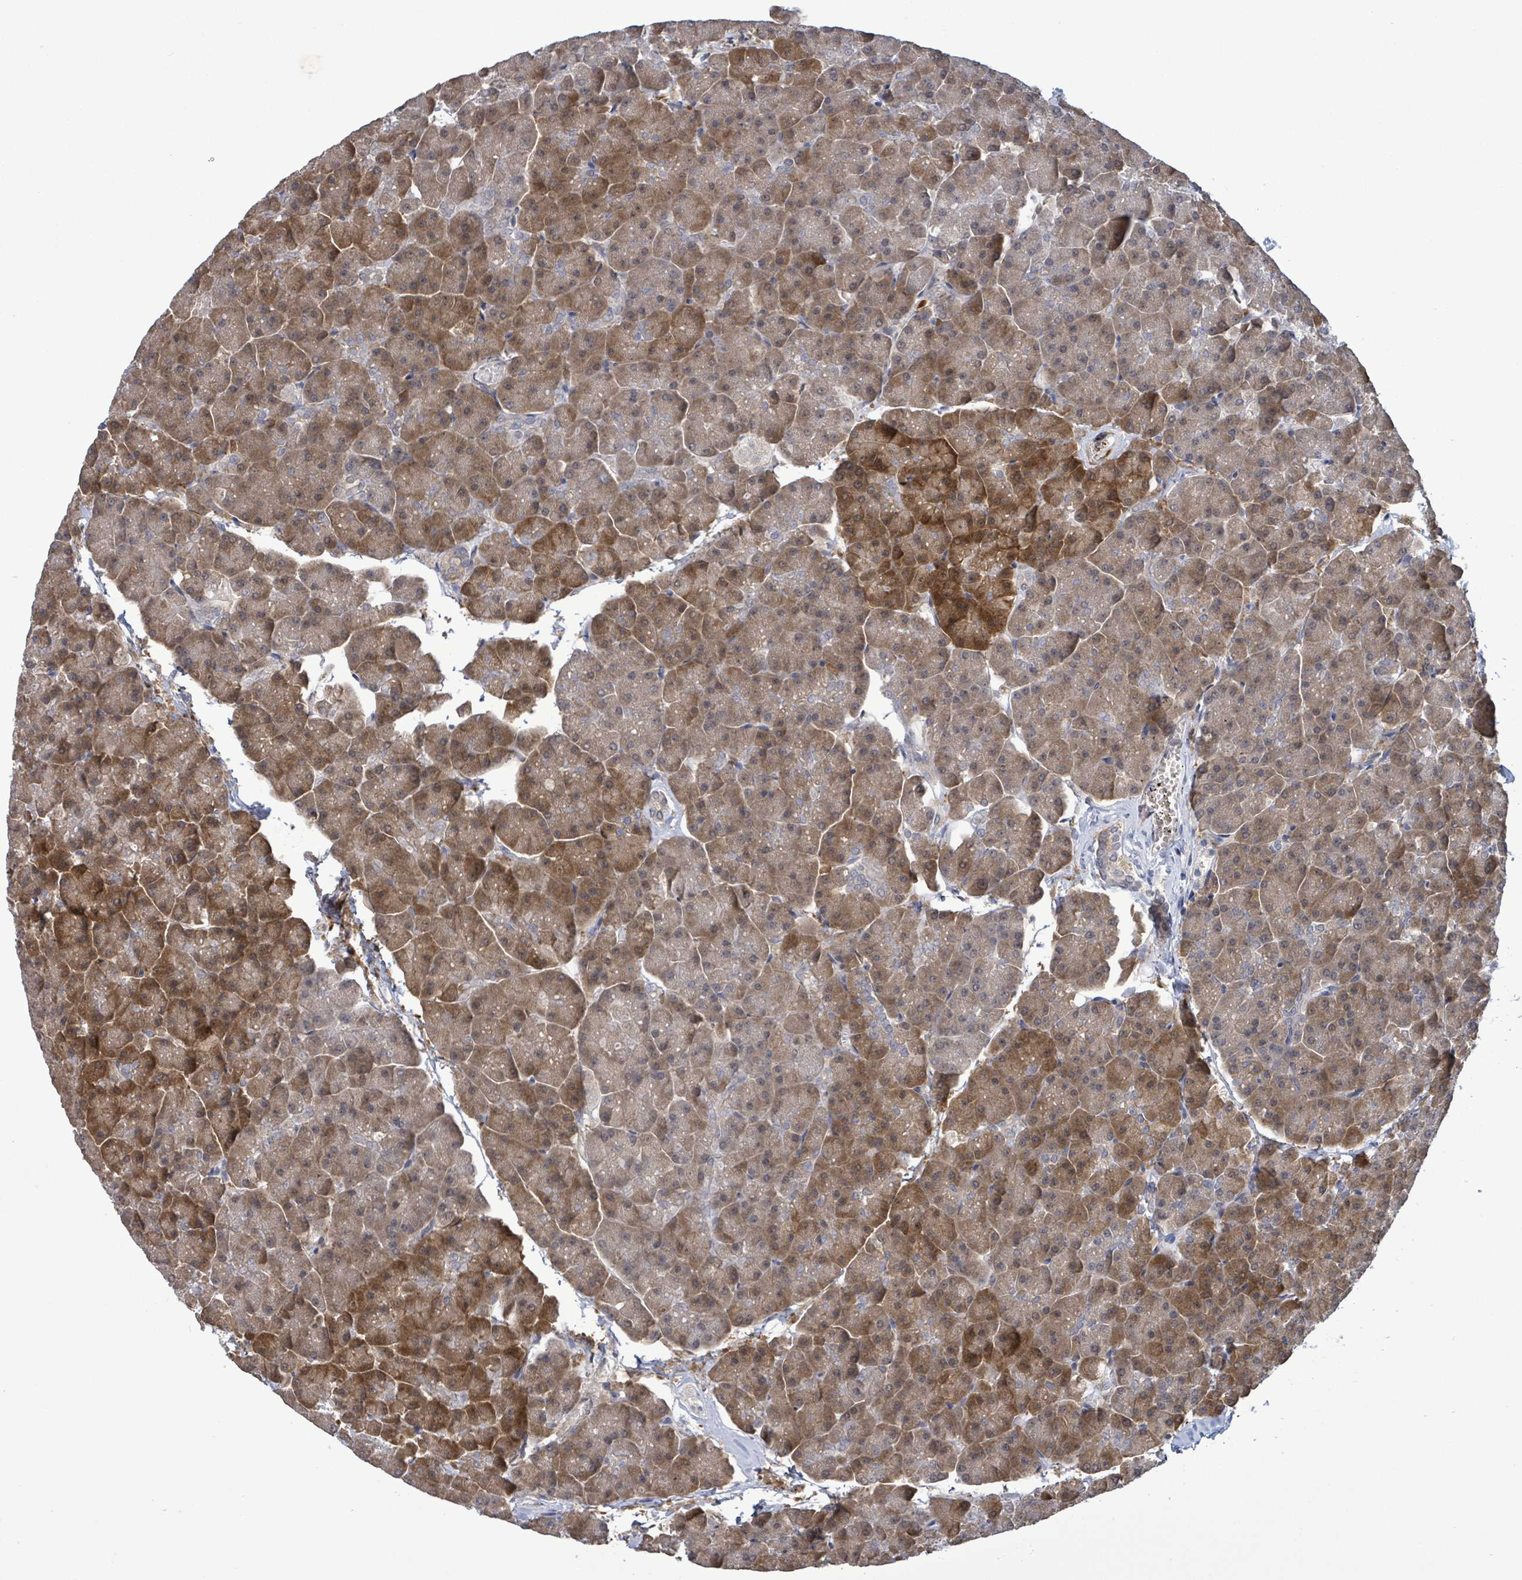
{"staining": {"intensity": "moderate", "quantity": "25%-75%", "location": "cytoplasmic/membranous"}, "tissue": "pancreas", "cell_type": "Exocrine glandular cells", "image_type": "normal", "snomed": [{"axis": "morphology", "description": "Normal tissue, NOS"}, {"axis": "topography", "description": "Pancreas"}, {"axis": "topography", "description": "Peripheral nerve tissue"}], "caption": "A photomicrograph of human pancreas stained for a protein shows moderate cytoplasmic/membranous brown staining in exocrine glandular cells.", "gene": "AMMECR1", "patient": {"sex": "male", "age": 54}}